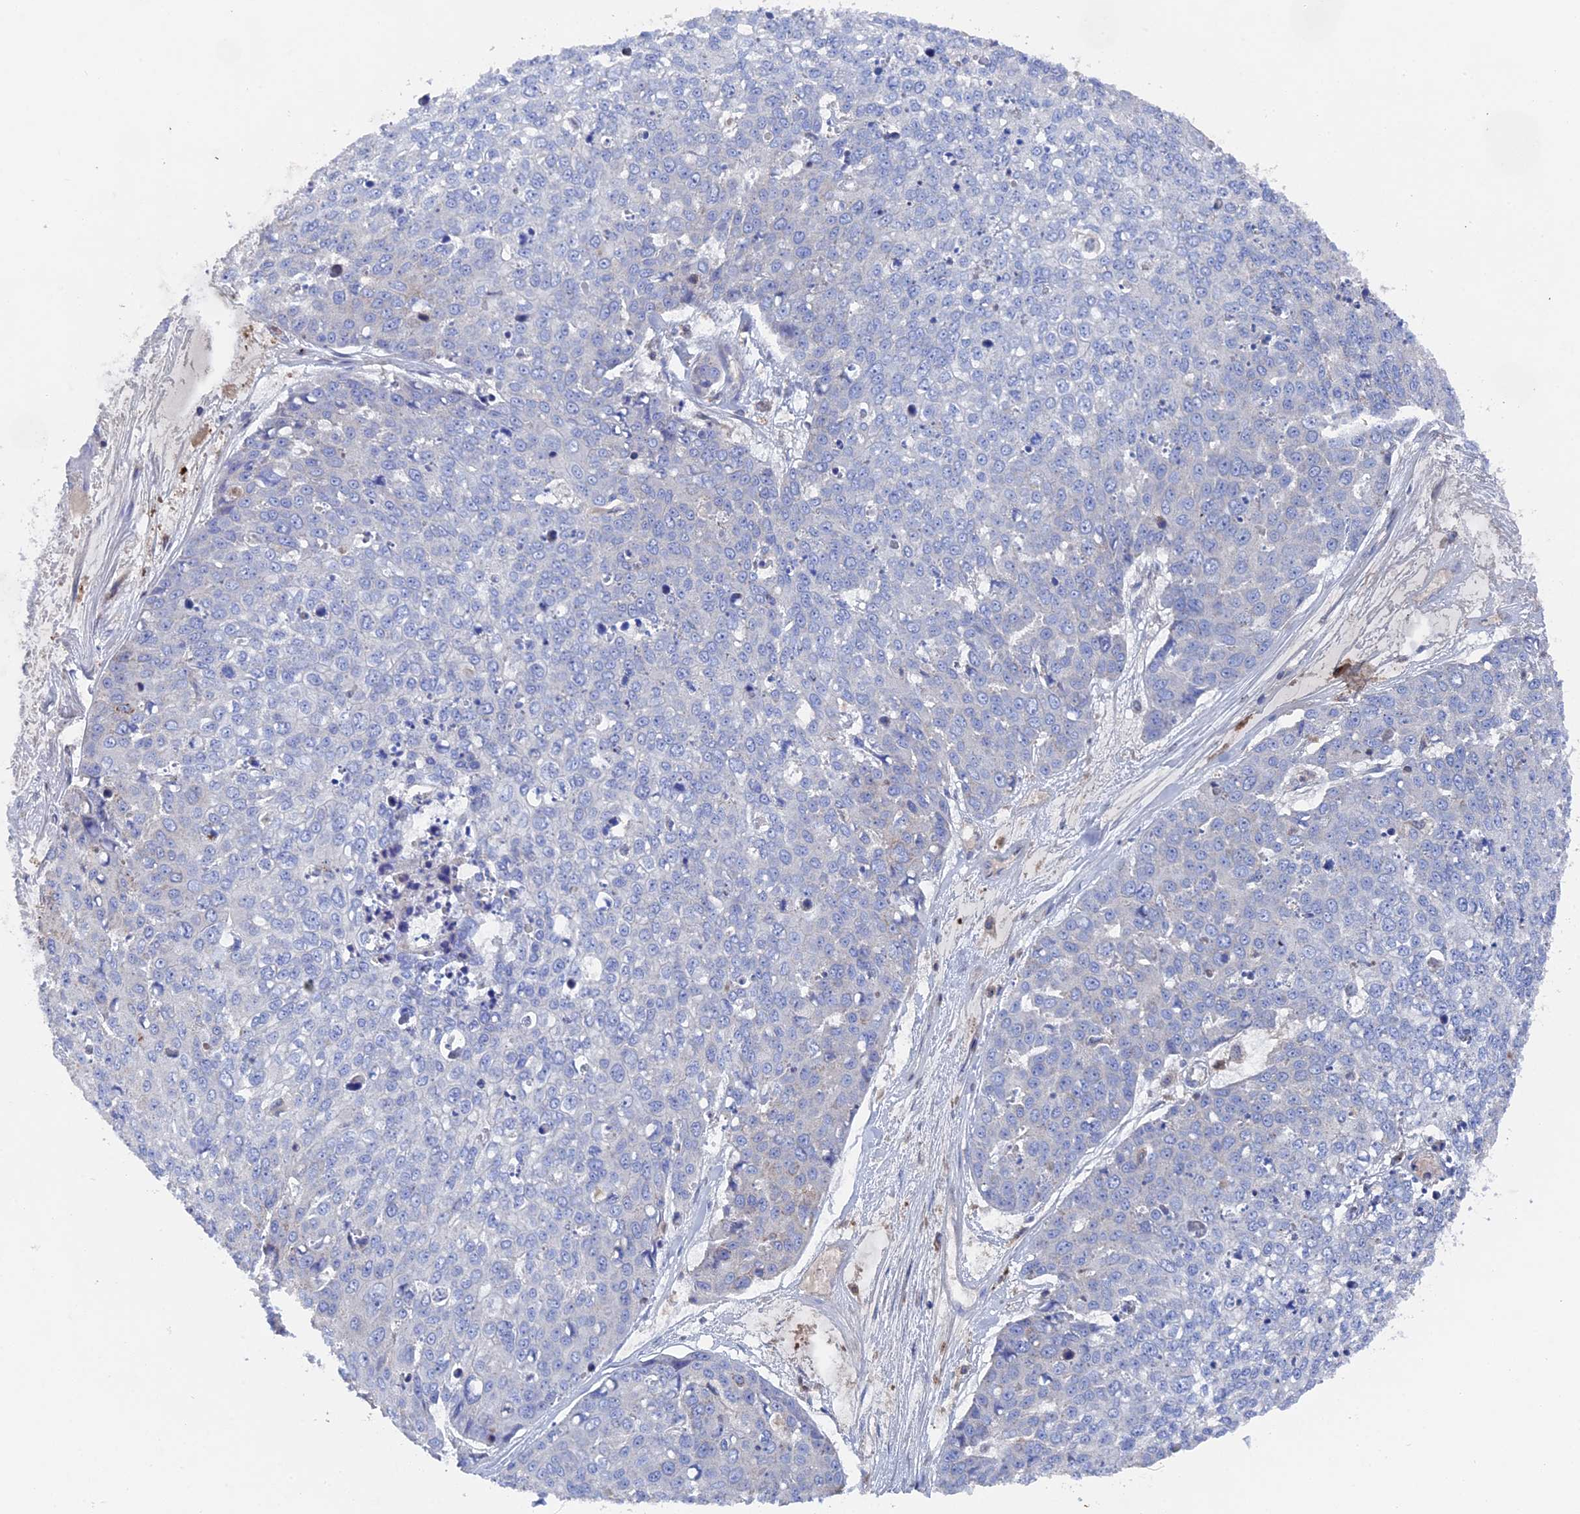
{"staining": {"intensity": "negative", "quantity": "none", "location": "none"}, "tissue": "skin cancer", "cell_type": "Tumor cells", "image_type": "cancer", "snomed": [{"axis": "morphology", "description": "Squamous cell carcinoma, NOS"}, {"axis": "topography", "description": "Skin"}], "caption": "Skin squamous cell carcinoma stained for a protein using immunohistochemistry (IHC) demonstrates no staining tumor cells.", "gene": "SMG9", "patient": {"sex": "female", "age": 44}}